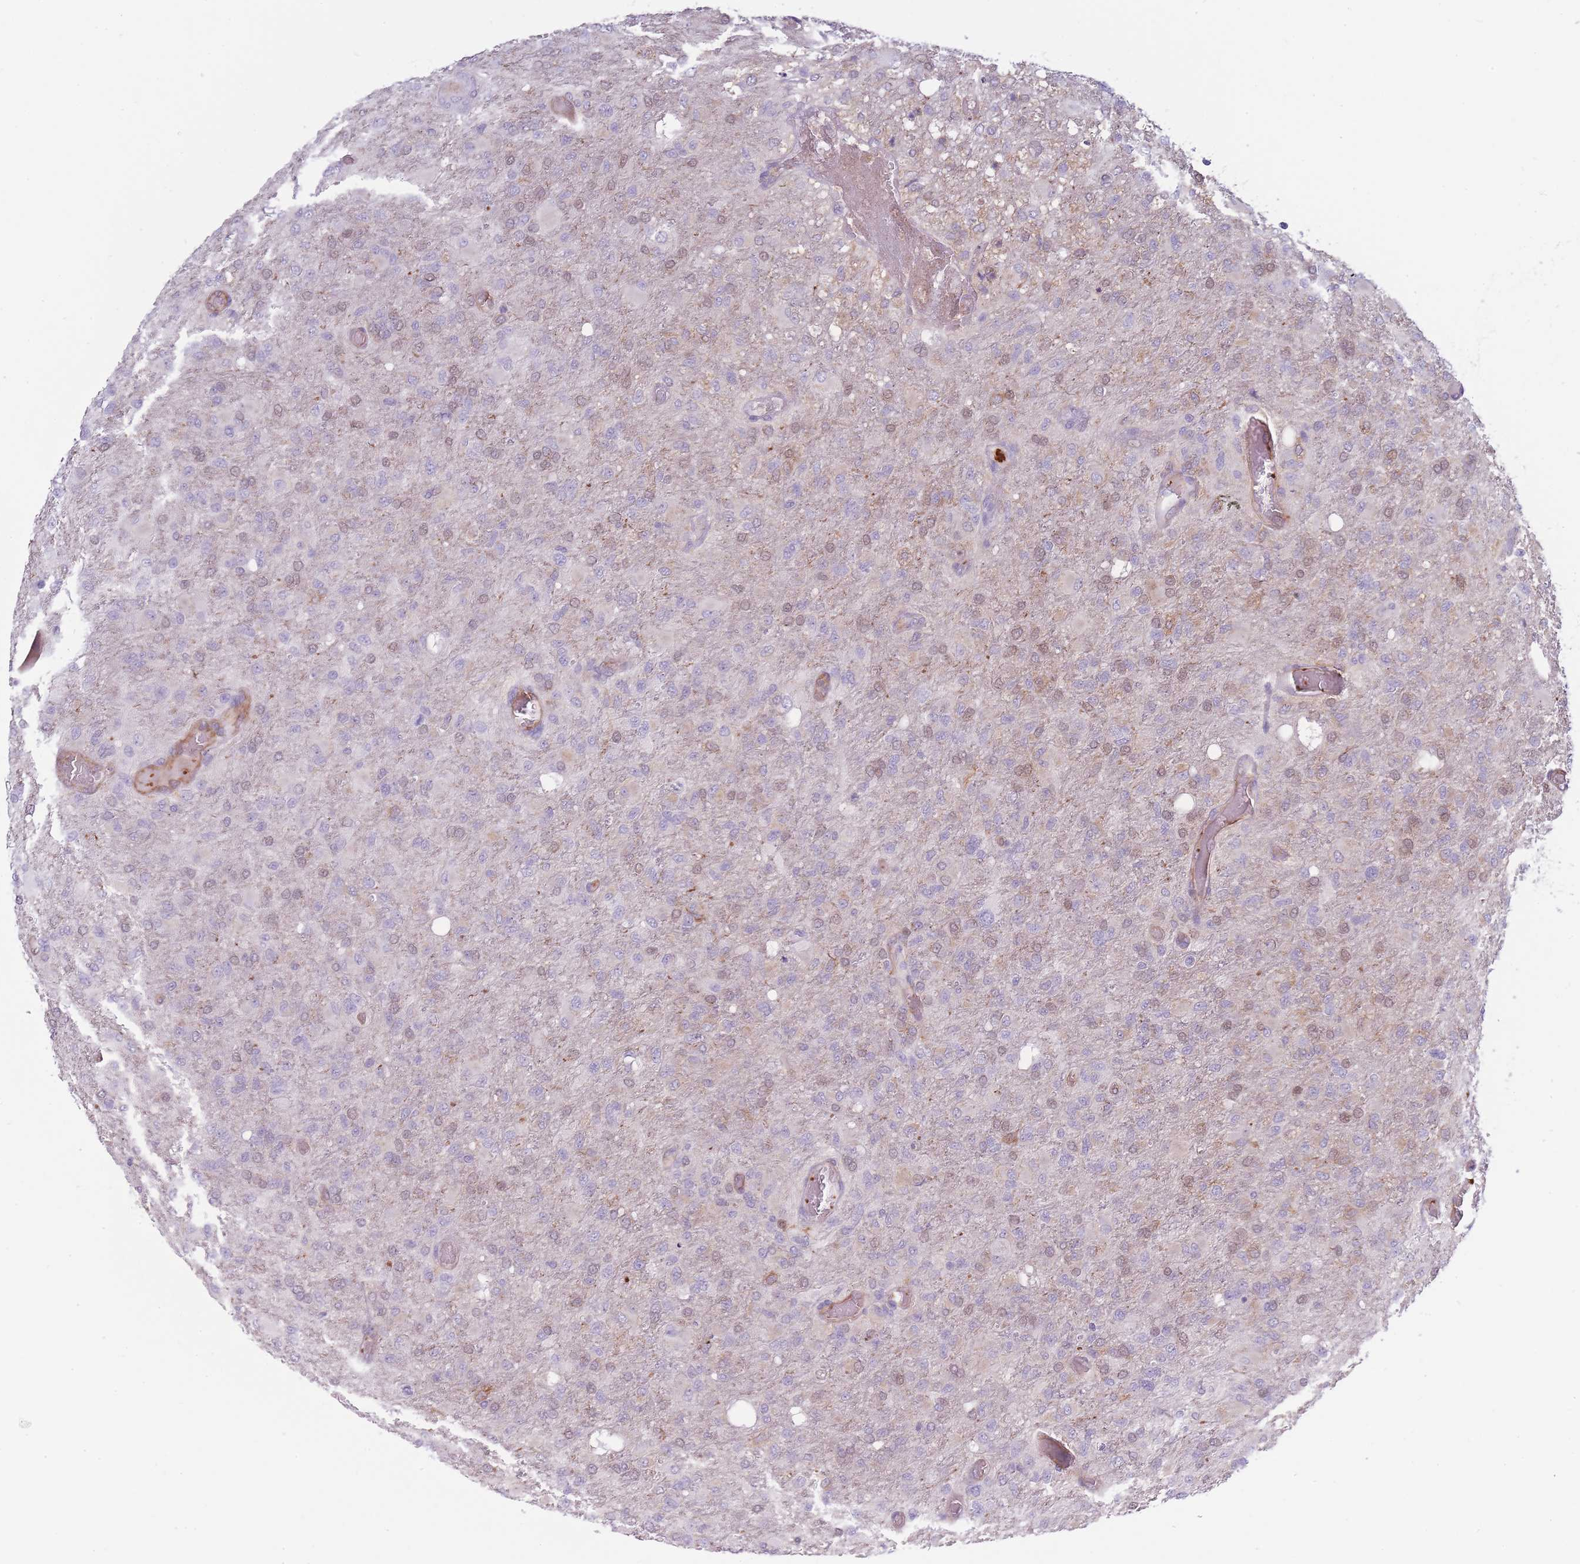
{"staining": {"intensity": "weak", "quantity": "<25%", "location": "nuclear"}, "tissue": "glioma", "cell_type": "Tumor cells", "image_type": "cancer", "snomed": [{"axis": "morphology", "description": "Glioma, malignant, High grade"}, {"axis": "topography", "description": "Brain"}], "caption": "This image is of malignant glioma (high-grade) stained with IHC to label a protein in brown with the nuclei are counter-stained blue. There is no positivity in tumor cells.", "gene": "NDST2", "patient": {"sex": "female", "age": 74}}